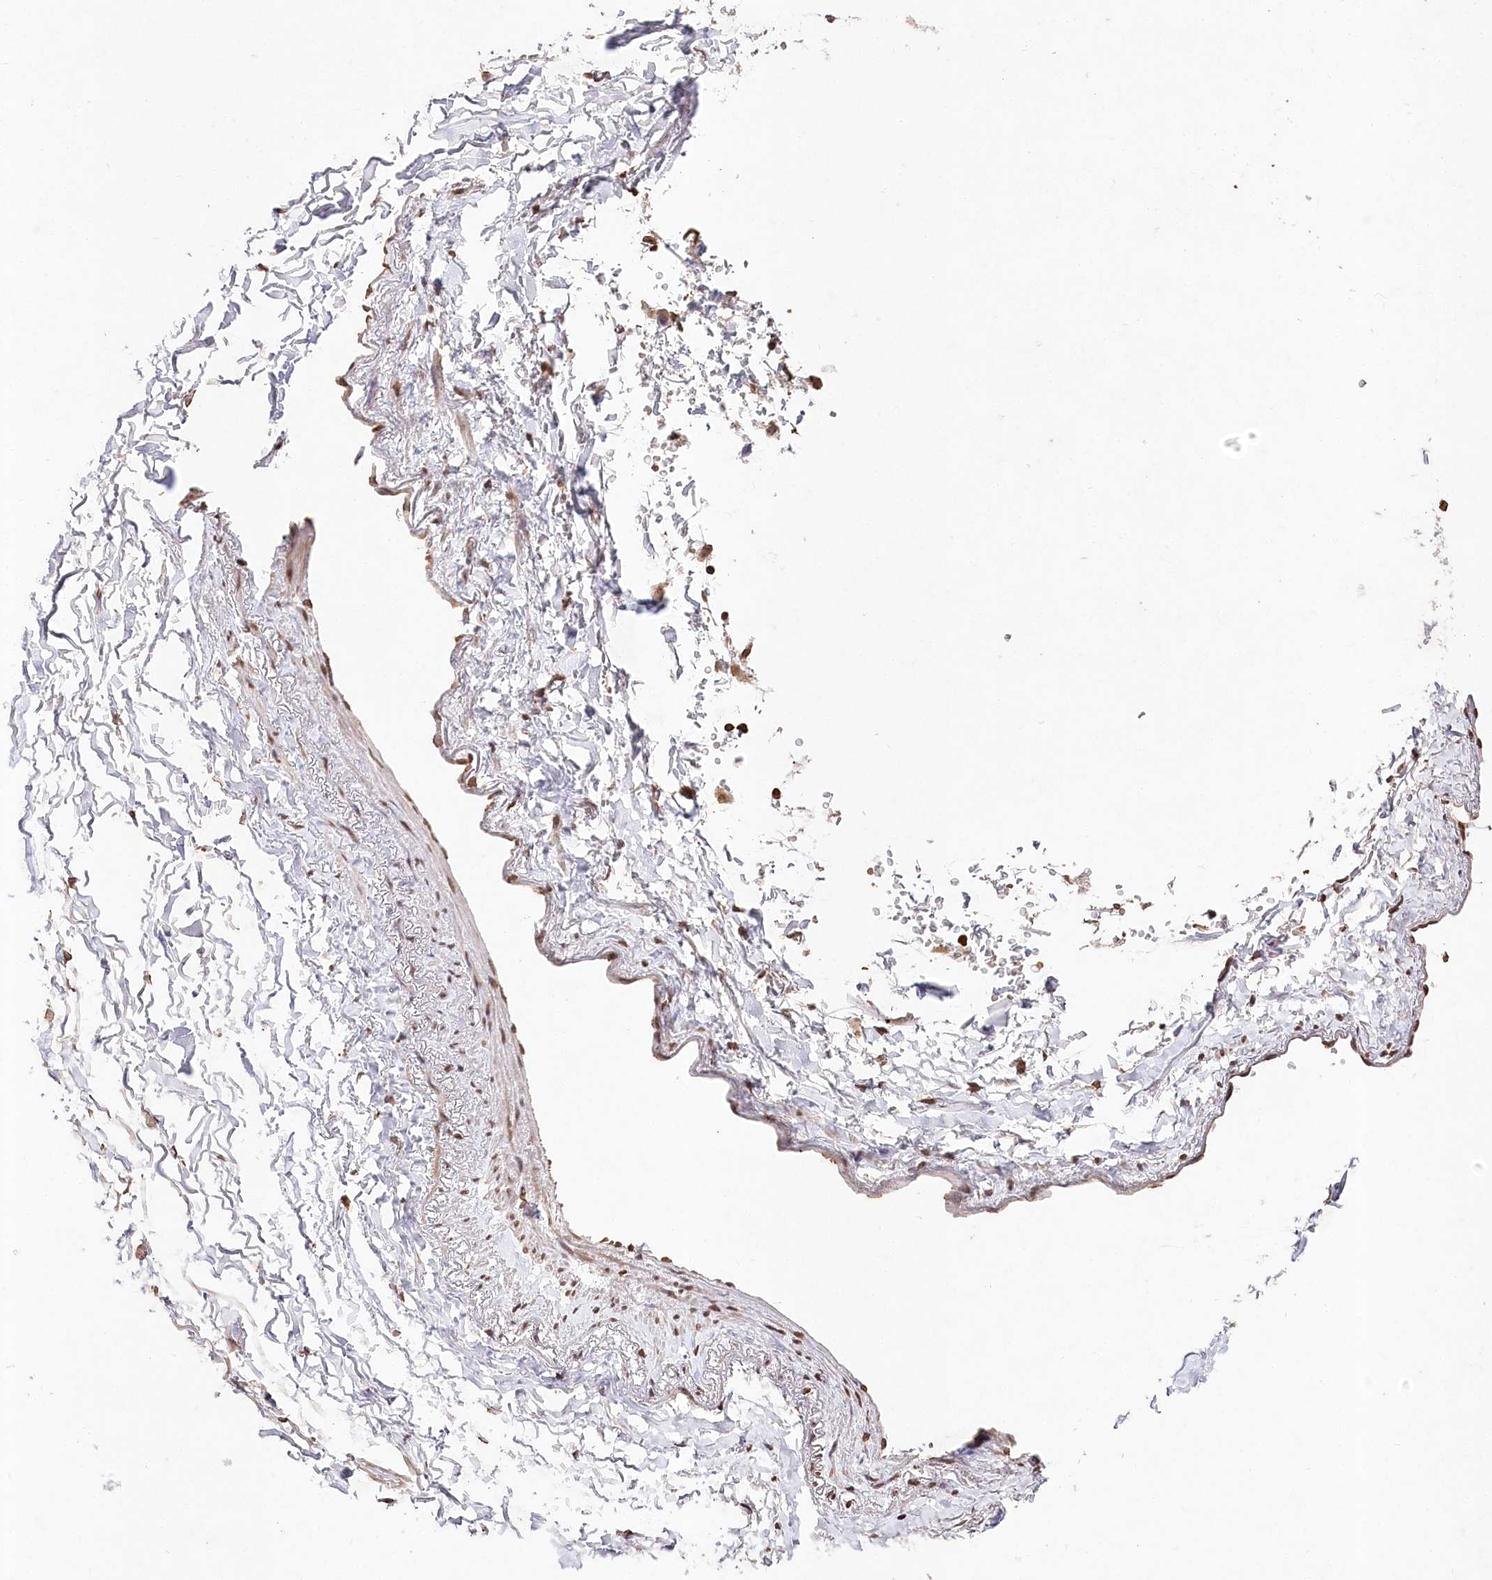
{"staining": {"intensity": "moderate", "quantity": ">75%", "location": "nuclear"}, "tissue": "adipose tissue", "cell_type": "Adipocytes", "image_type": "normal", "snomed": [{"axis": "morphology", "description": "Normal tissue, NOS"}, {"axis": "topography", "description": "Cartilage tissue"}, {"axis": "topography", "description": "Bronchus"}], "caption": "The immunohistochemical stain labels moderate nuclear positivity in adipocytes of unremarkable adipose tissue. The staining was performed using DAB (3,3'-diaminobenzidine), with brown indicating positive protein expression. Nuclei are stained blue with hematoxylin.", "gene": "DMXL1", "patient": {"sex": "female", "age": 73}}